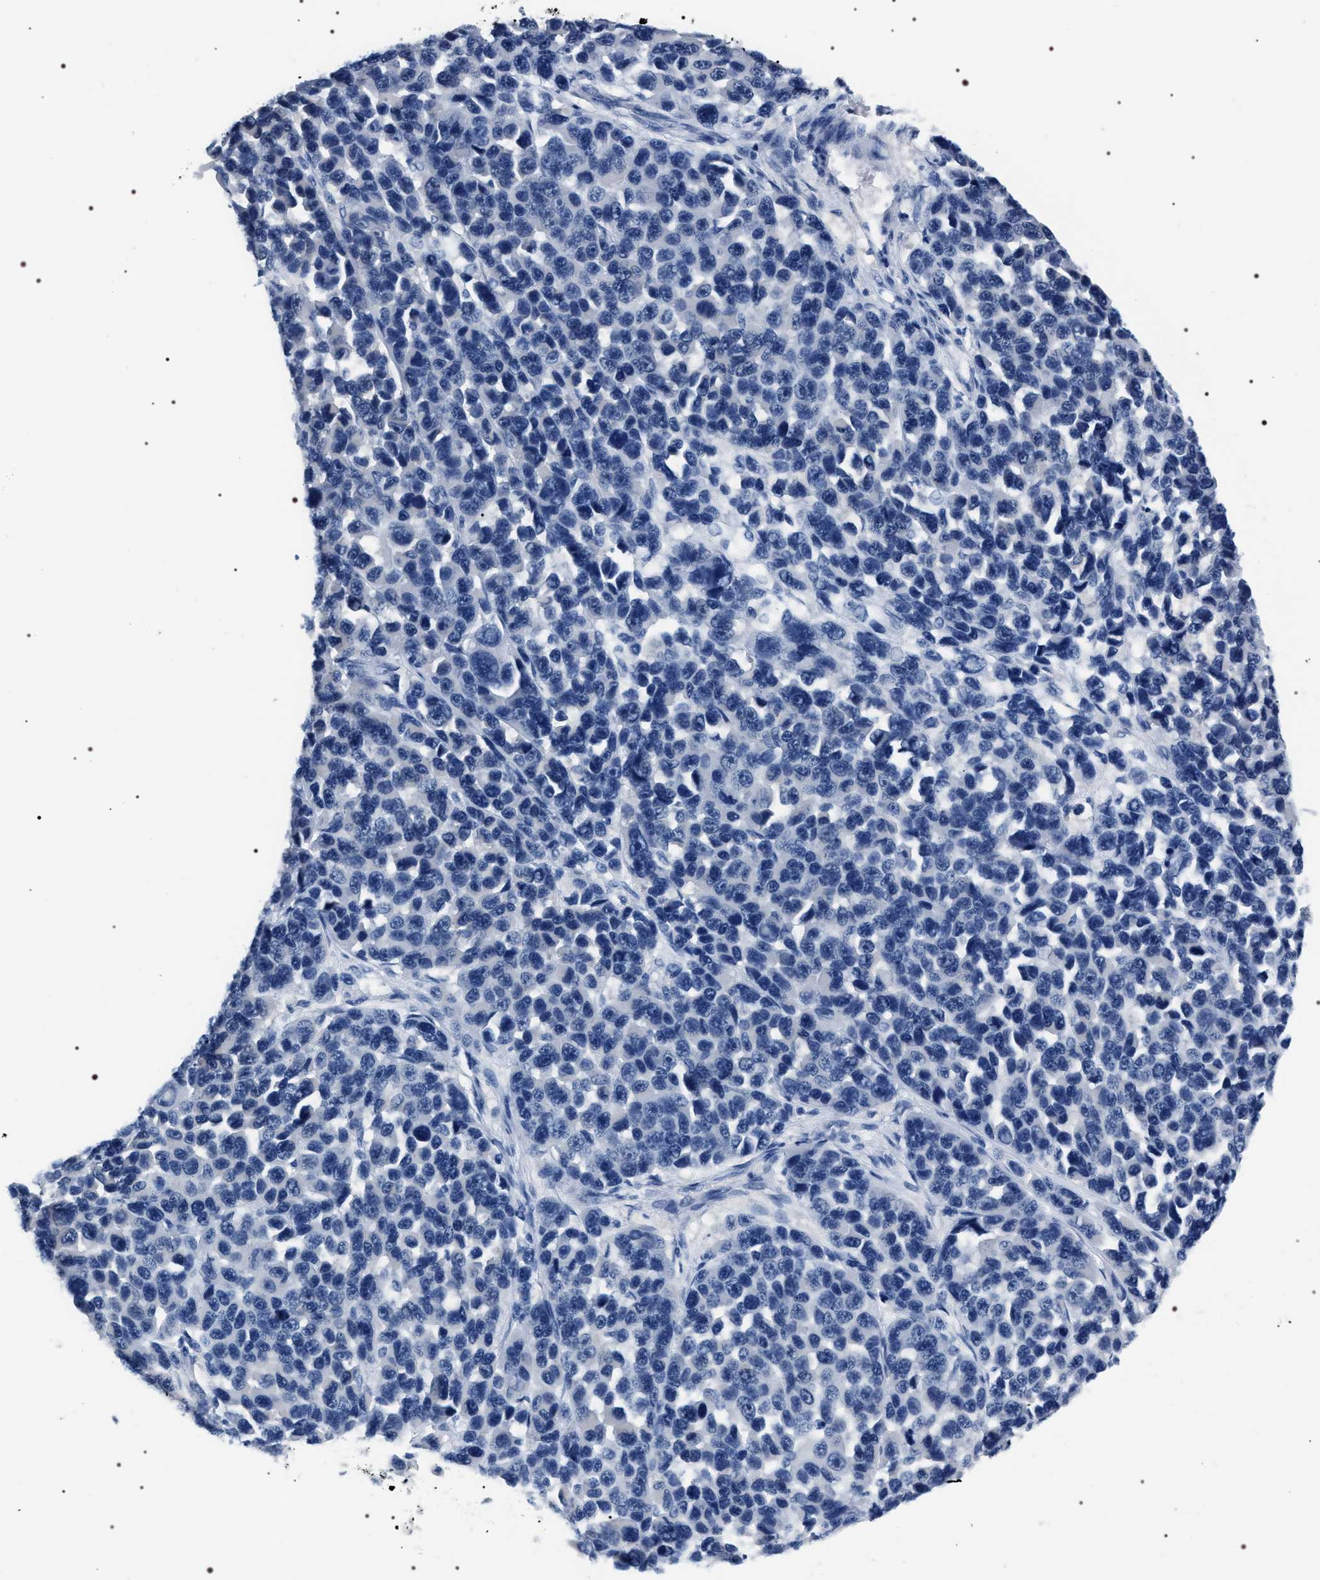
{"staining": {"intensity": "negative", "quantity": "none", "location": "none"}, "tissue": "melanoma", "cell_type": "Tumor cells", "image_type": "cancer", "snomed": [{"axis": "morphology", "description": "Malignant melanoma, NOS"}, {"axis": "topography", "description": "Skin"}], "caption": "An image of malignant melanoma stained for a protein demonstrates no brown staining in tumor cells.", "gene": "ADH4", "patient": {"sex": "male", "age": 53}}